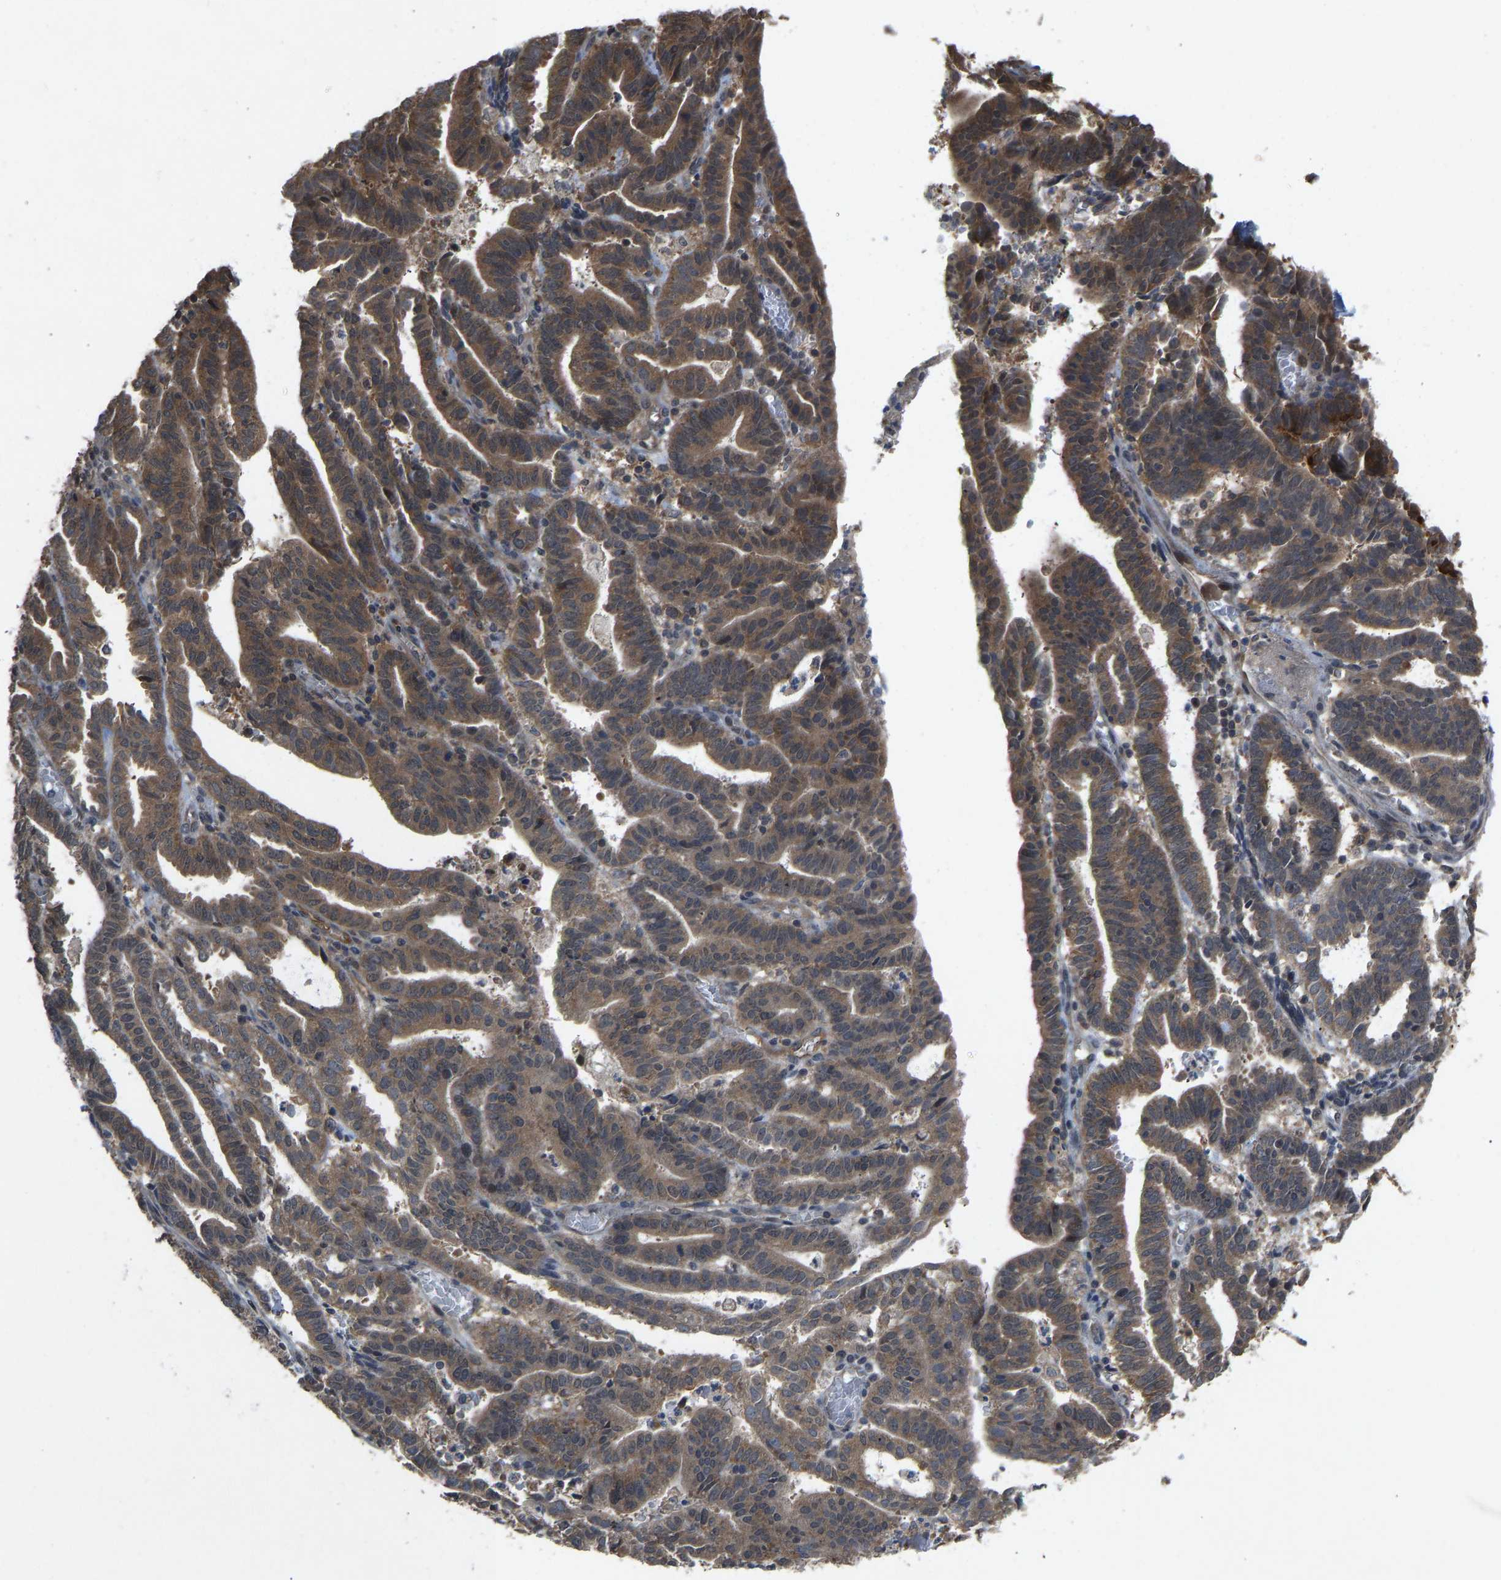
{"staining": {"intensity": "moderate", "quantity": ">75%", "location": "cytoplasmic/membranous"}, "tissue": "endometrial cancer", "cell_type": "Tumor cells", "image_type": "cancer", "snomed": [{"axis": "morphology", "description": "Adenocarcinoma, NOS"}, {"axis": "topography", "description": "Uterus"}], "caption": "This micrograph shows IHC staining of endometrial cancer, with medium moderate cytoplasmic/membranous positivity in approximately >75% of tumor cells.", "gene": "CCT8", "patient": {"sex": "female", "age": 83}}